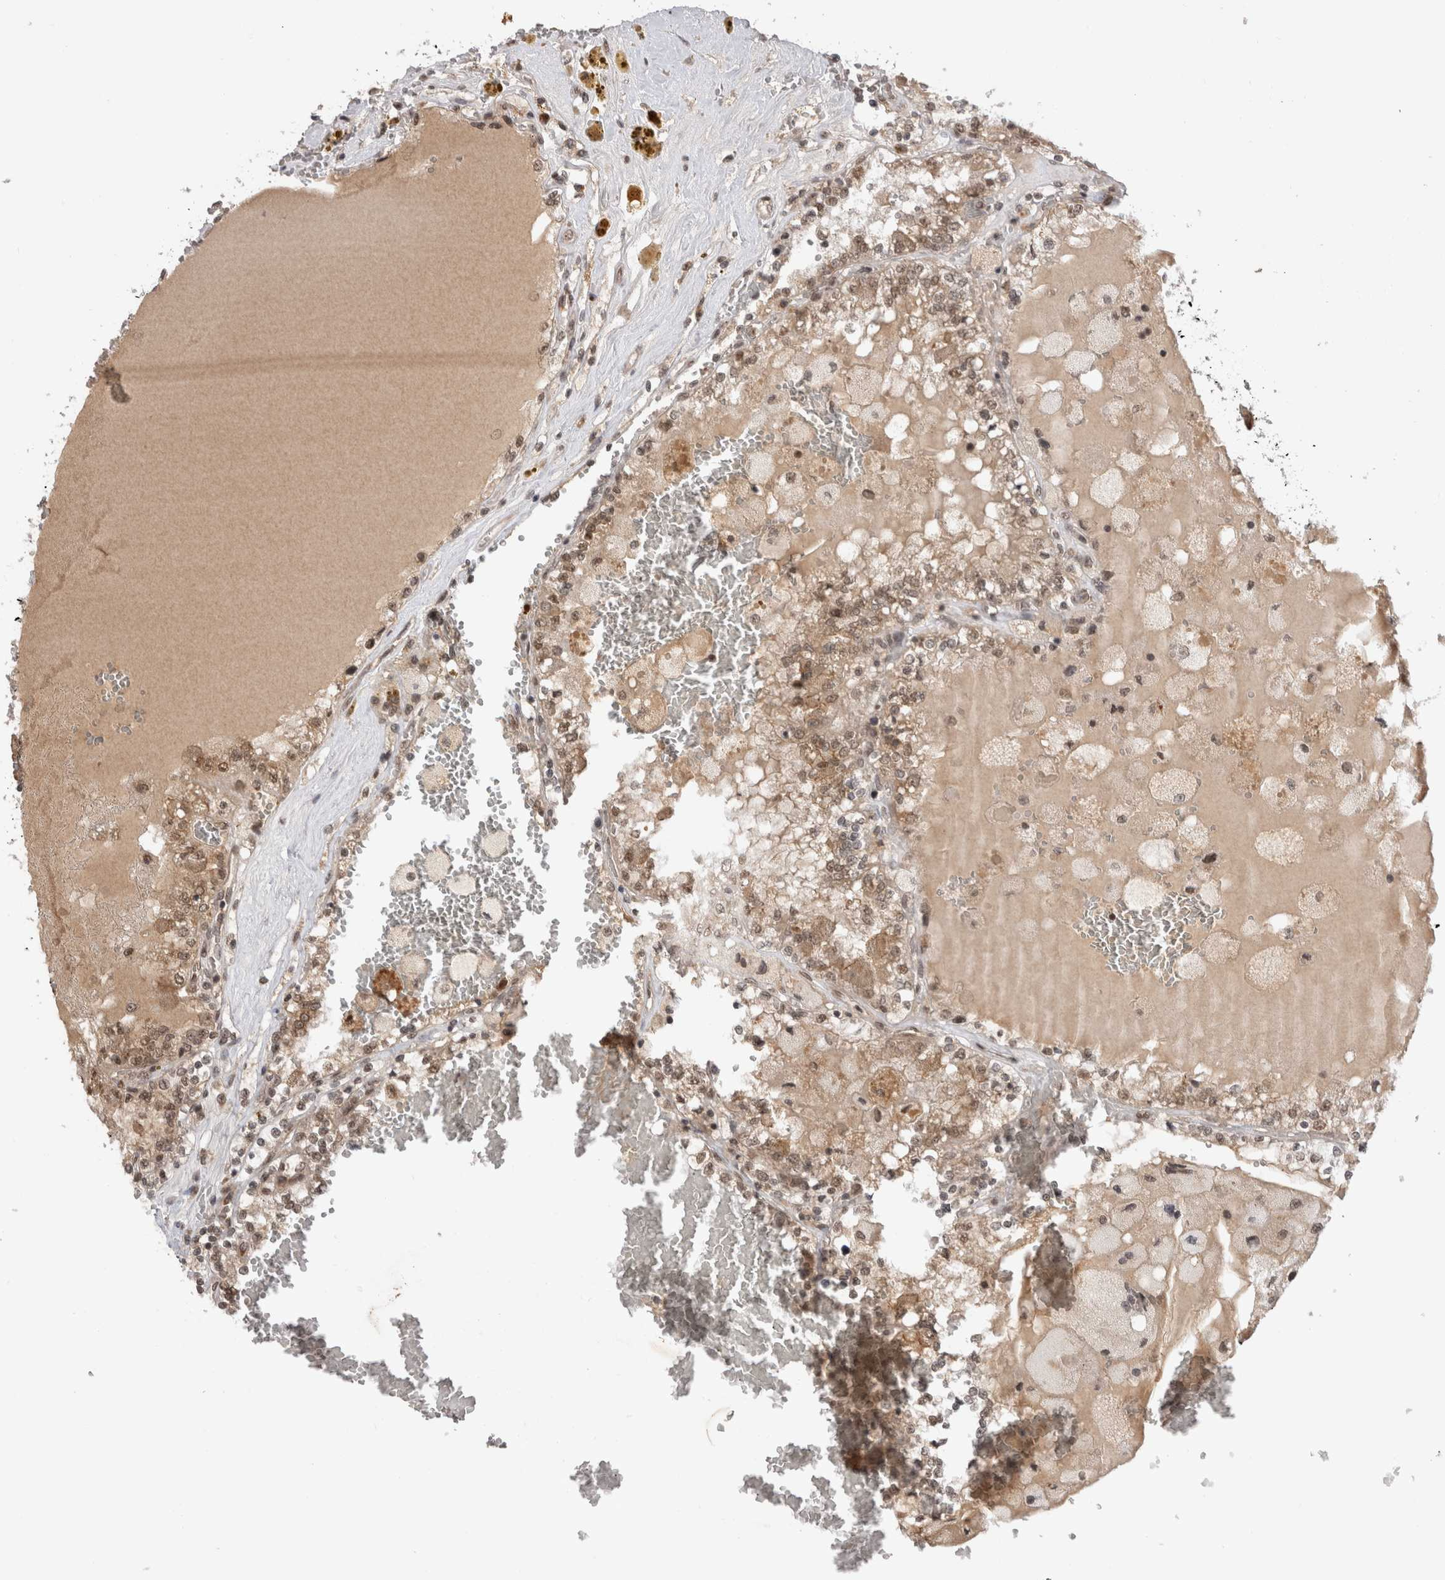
{"staining": {"intensity": "weak", "quantity": "25%-75%", "location": "nuclear"}, "tissue": "renal cancer", "cell_type": "Tumor cells", "image_type": "cancer", "snomed": [{"axis": "morphology", "description": "Adenocarcinoma, NOS"}, {"axis": "topography", "description": "Kidney"}], "caption": "Immunohistochemical staining of human renal cancer reveals low levels of weak nuclear staining in approximately 25%-75% of tumor cells. The staining is performed using DAB (3,3'-diaminobenzidine) brown chromogen to label protein expression. The nuclei are counter-stained blue using hematoxylin.", "gene": "TMEM65", "patient": {"sex": "female", "age": 56}}